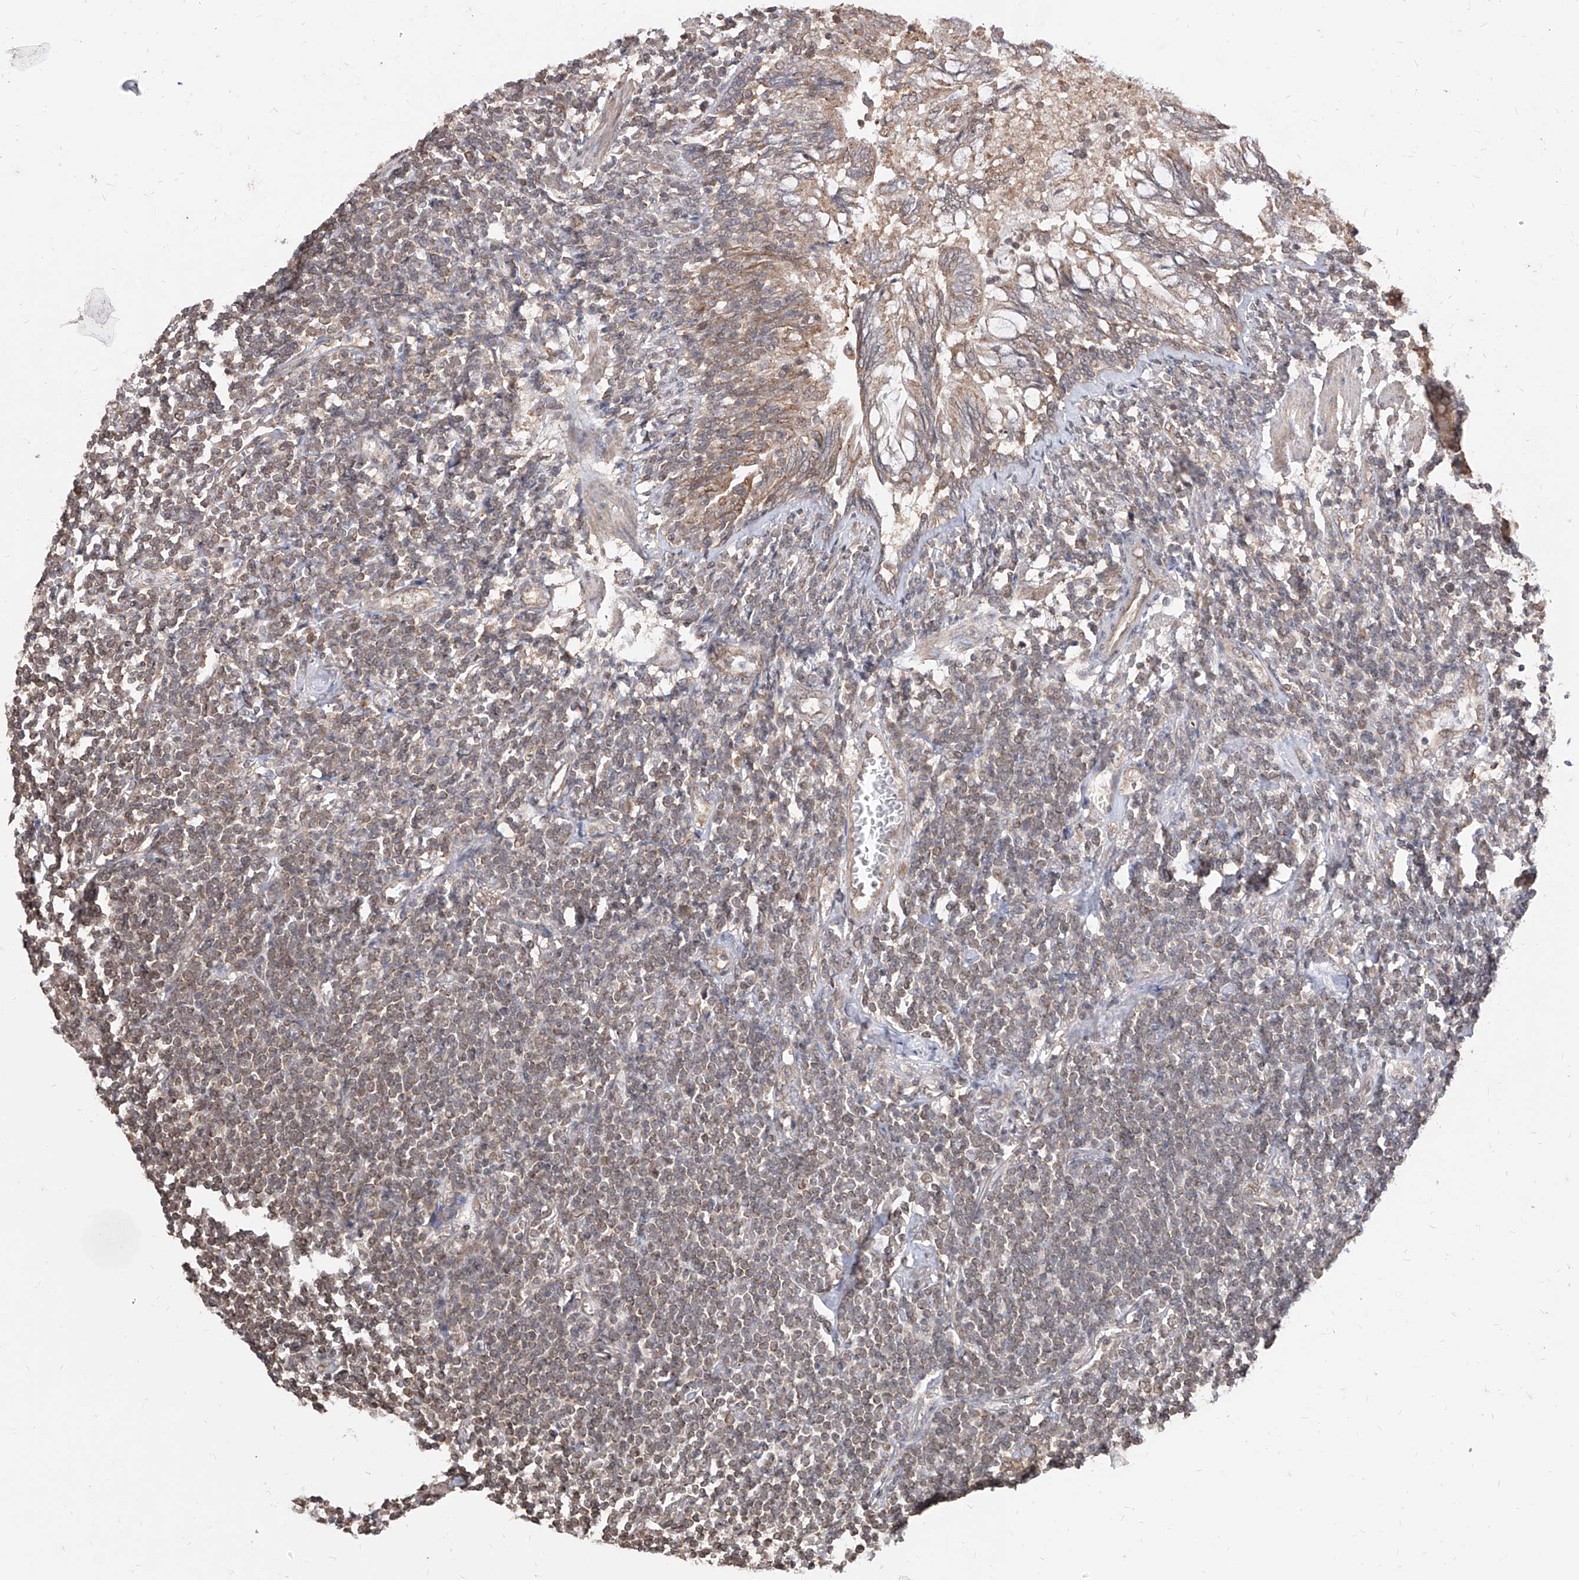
{"staining": {"intensity": "weak", "quantity": ">75%", "location": "cytoplasmic/membranous"}, "tissue": "lymphoma", "cell_type": "Tumor cells", "image_type": "cancer", "snomed": [{"axis": "morphology", "description": "Malignant lymphoma, non-Hodgkin's type, Low grade"}, {"axis": "topography", "description": "Lung"}], "caption": "Tumor cells display weak cytoplasmic/membranous positivity in about >75% of cells in low-grade malignant lymphoma, non-Hodgkin's type.", "gene": "C8orf82", "patient": {"sex": "female", "age": 71}}